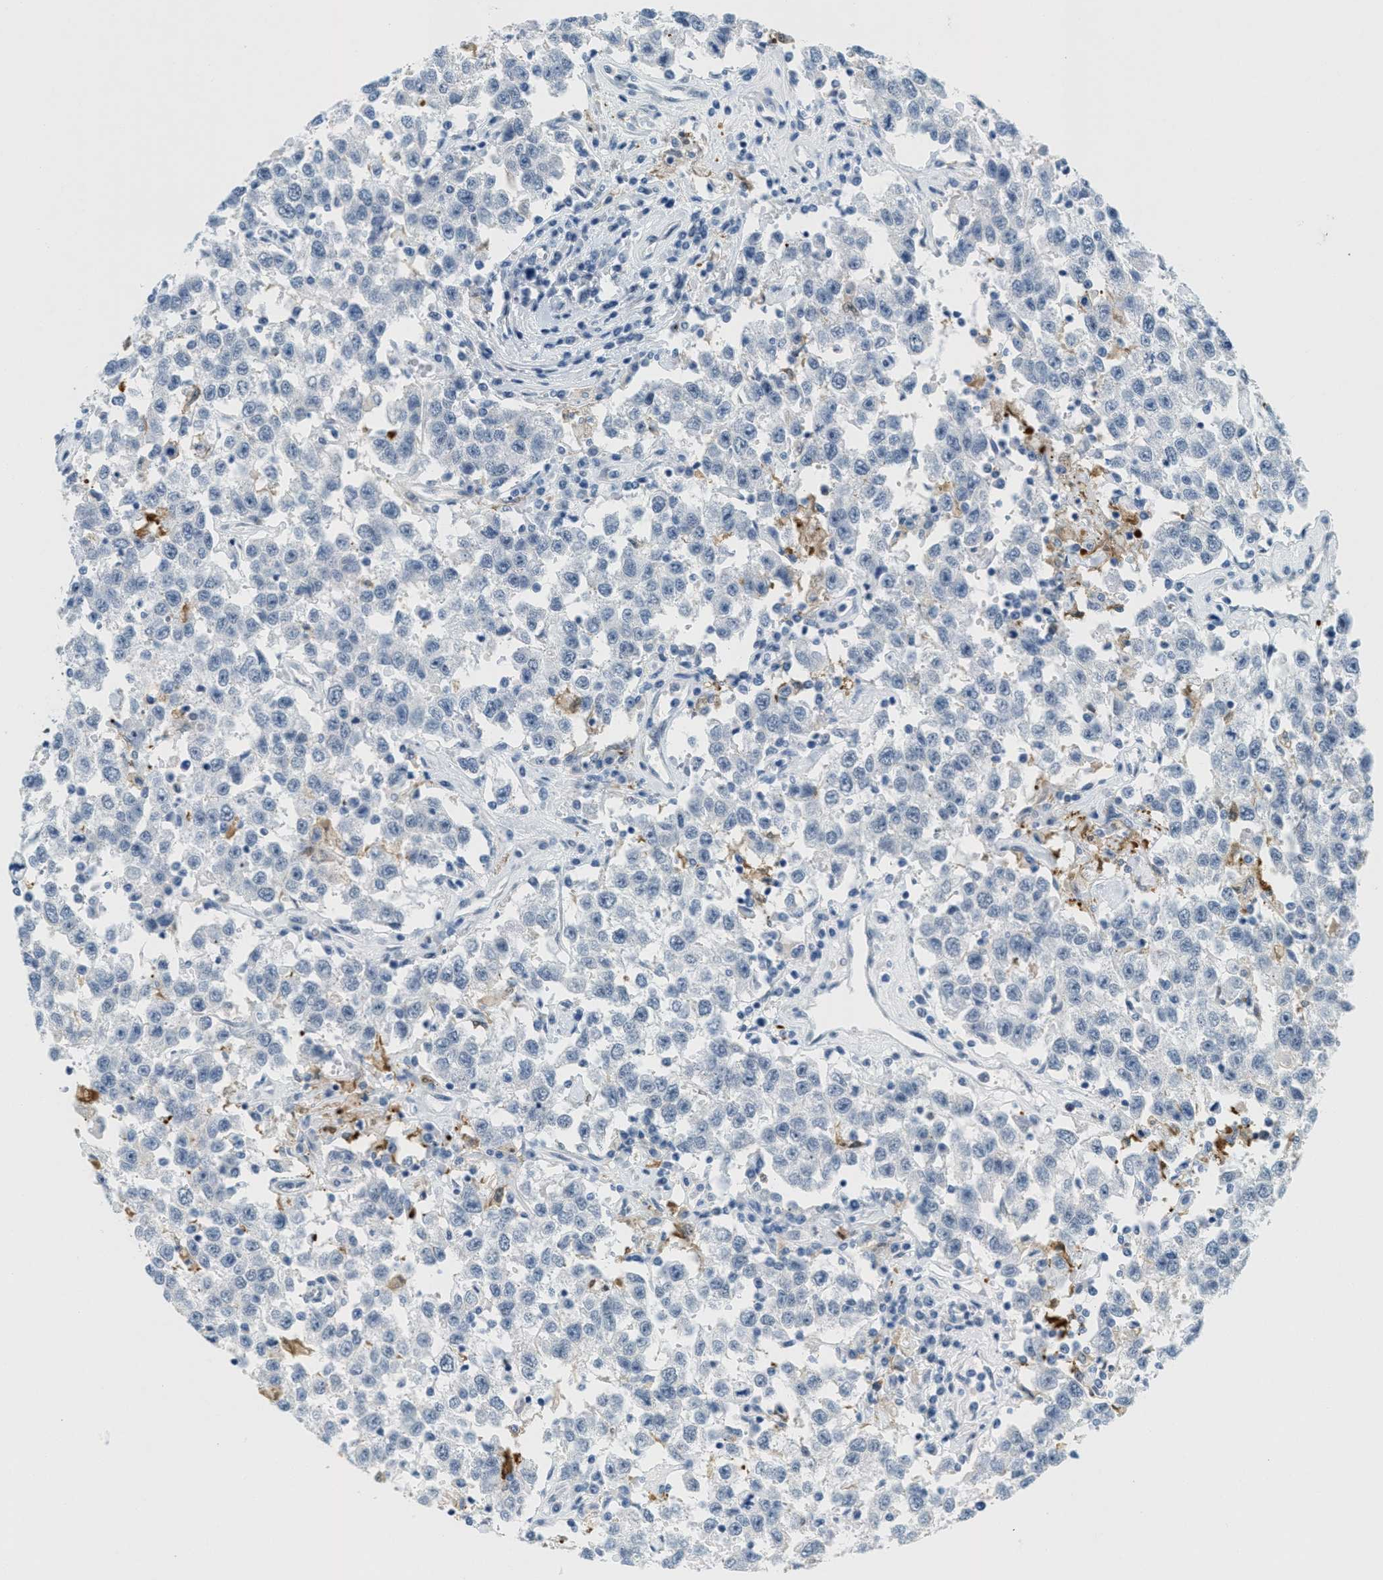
{"staining": {"intensity": "negative", "quantity": "none", "location": "none"}, "tissue": "testis cancer", "cell_type": "Tumor cells", "image_type": "cancer", "snomed": [{"axis": "morphology", "description": "Seminoma, NOS"}, {"axis": "topography", "description": "Testis"}], "caption": "There is no significant staining in tumor cells of testis seminoma.", "gene": "HS3ST2", "patient": {"sex": "male", "age": 41}}